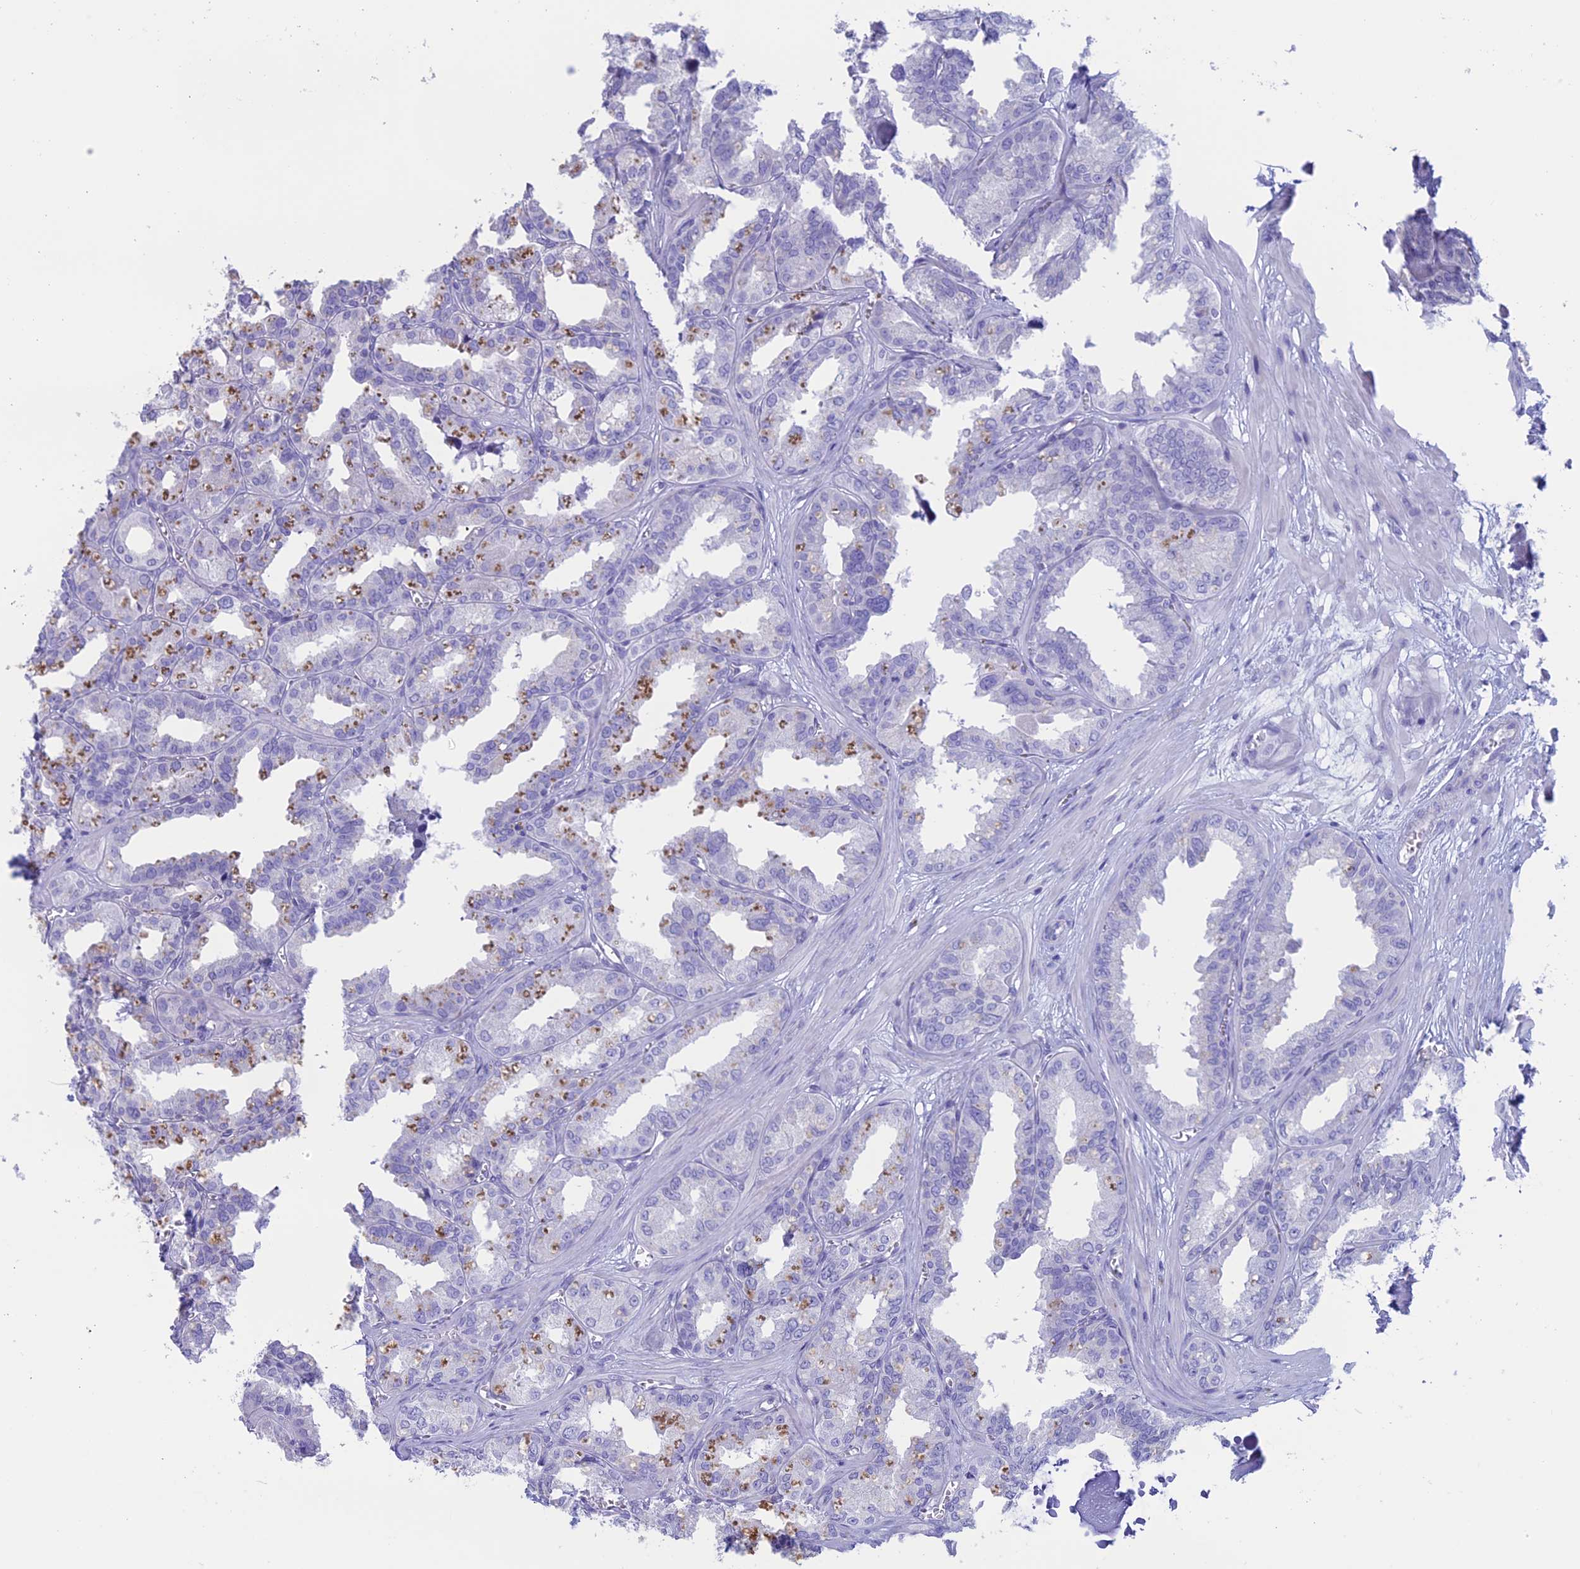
{"staining": {"intensity": "negative", "quantity": "none", "location": "none"}, "tissue": "seminal vesicle", "cell_type": "Glandular cells", "image_type": "normal", "snomed": [{"axis": "morphology", "description": "Normal tissue, NOS"}, {"axis": "topography", "description": "Prostate"}, {"axis": "topography", "description": "Seminal veicle"}], "caption": "Immunohistochemistry (IHC) of normal human seminal vesicle displays no staining in glandular cells. The staining was performed using DAB (3,3'-diaminobenzidine) to visualize the protein expression in brown, while the nuclei were stained in blue with hematoxylin (Magnification: 20x).", "gene": "RP1", "patient": {"sex": "male", "age": 51}}